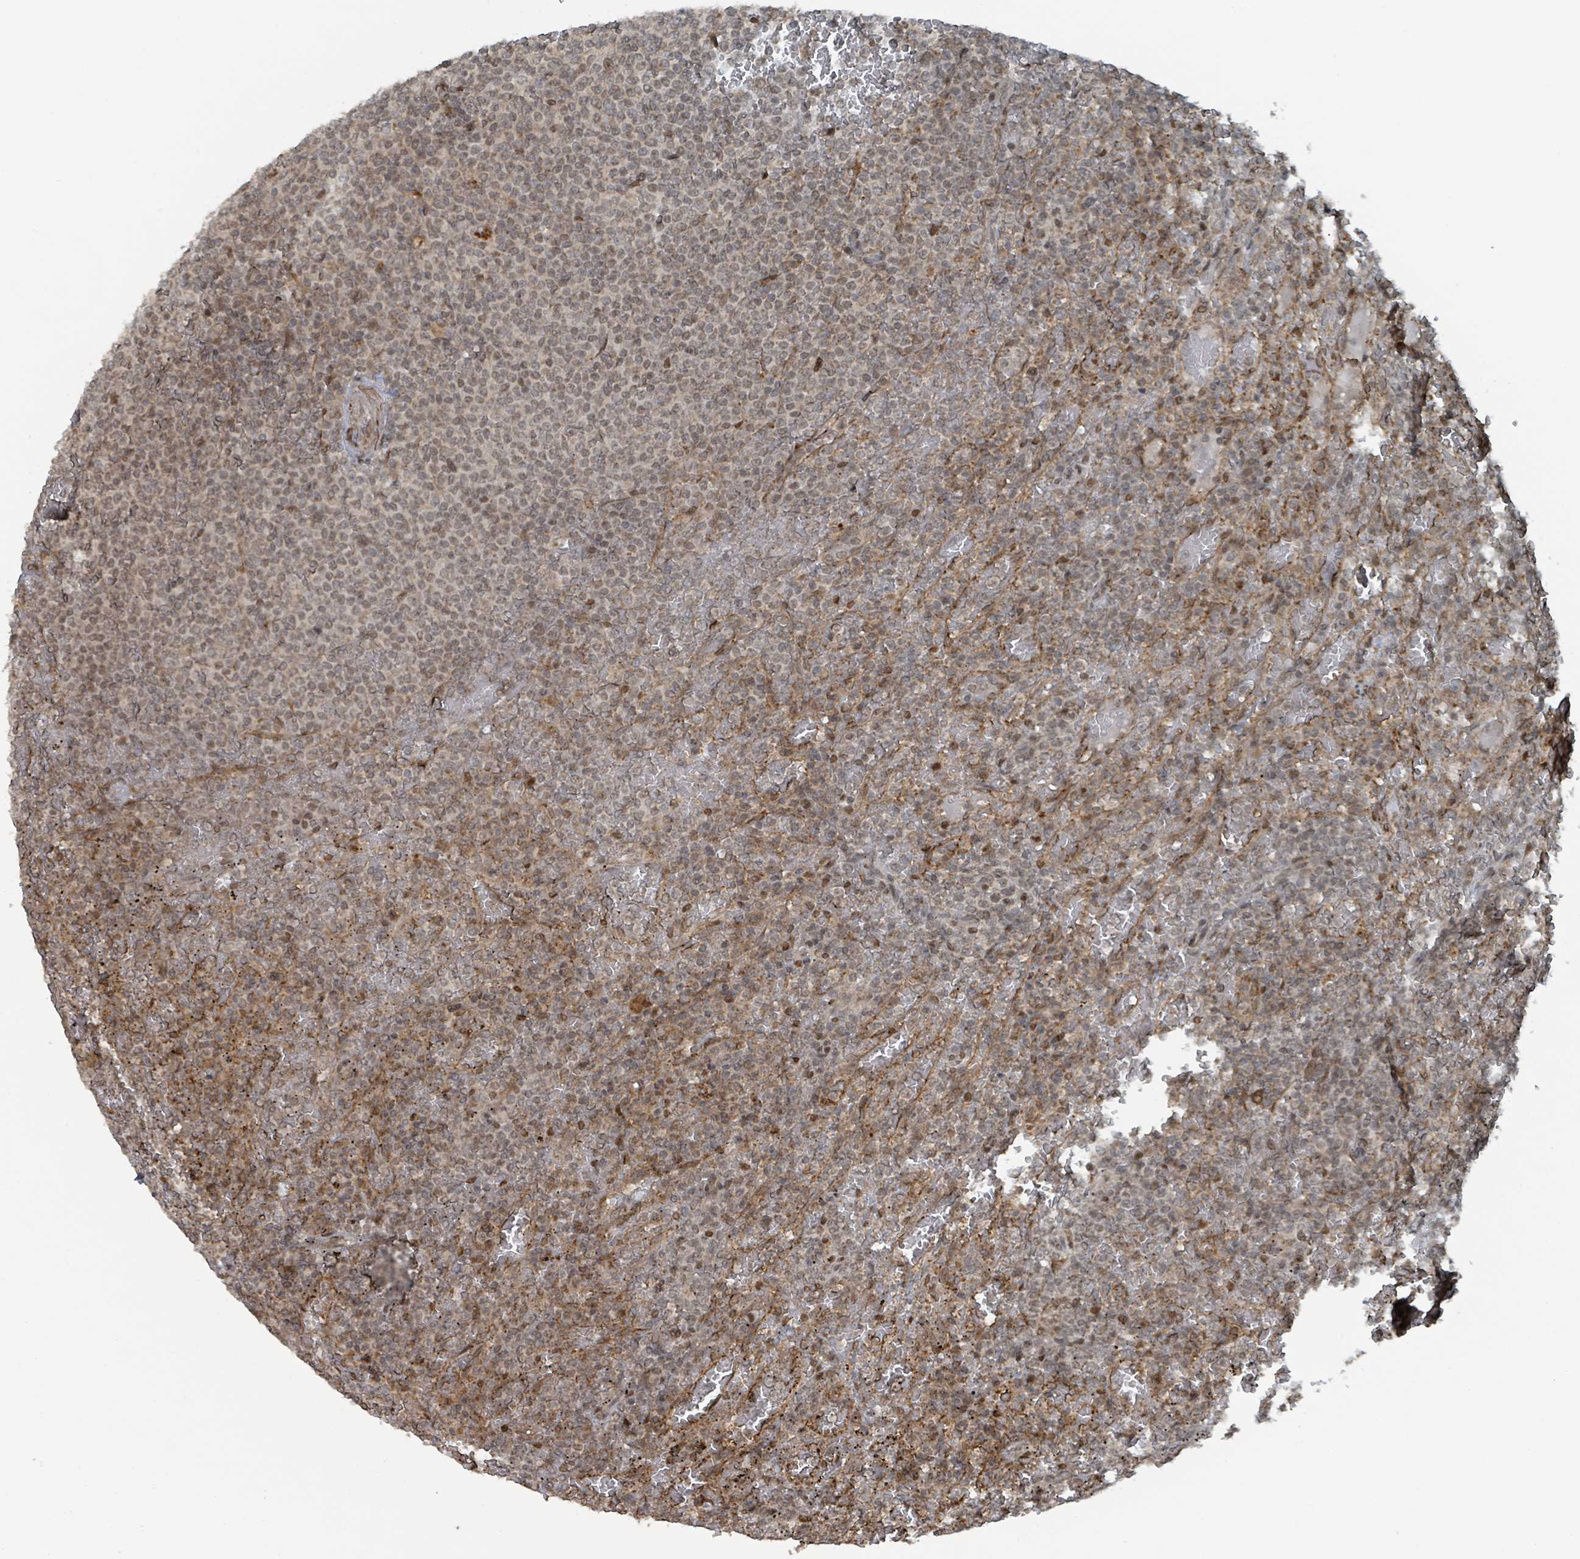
{"staining": {"intensity": "weak", "quantity": ">75%", "location": "nuclear"}, "tissue": "lymphoma", "cell_type": "Tumor cells", "image_type": "cancer", "snomed": [{"axis": "morphology", "description": "Malignant lymphoma, non-Hodgkin's type, Low grade"}, {"axis": "topography", "description": "Spleen"}], "caption": "Malignant lymphoma, non-Hodgkin's type (low-grade) was stained to show a protein in brown. There is low levels of weak nuclear staining in approximately >75% of tumor cells.", "gene": "PHIP", "patient": {"sex": "male", "age": 60}}